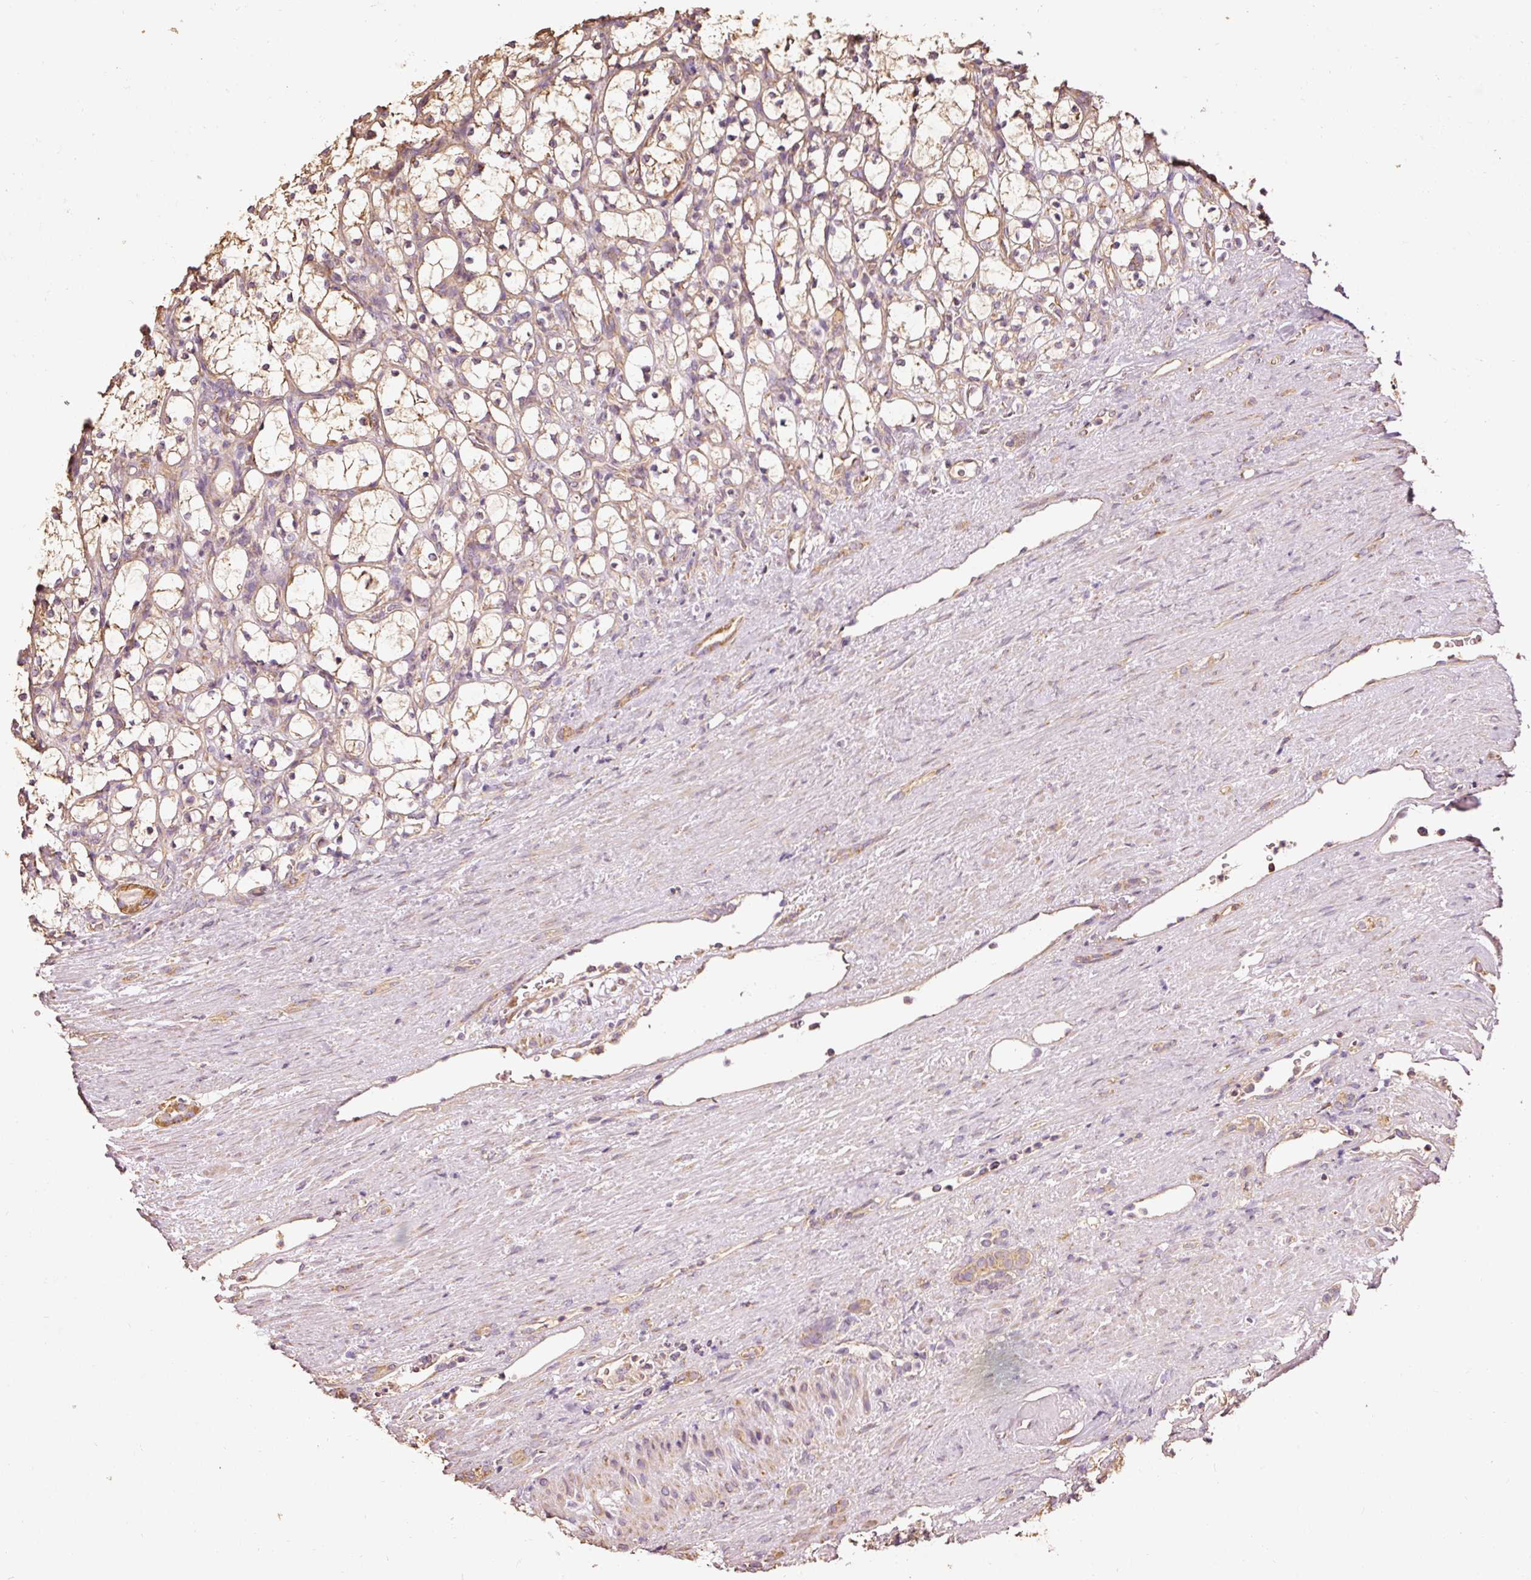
{"staining": {"intensity": "weak", "quantity": ">75%", "location": "cytoplasmic/membranous"}, "tissue": "renal cancer", "cell_type": "Tumor cells", "image_type": "cancer", "snomed": [{"axis": "morphology", "description": "Adenocarcinoma, NOS"}, {"axis": "topography", "description": "Kidney"}], "caption": "The immunohistochemical stain highlights weak cytoplasmic/membranous staining in tumor cells of renal cancer (adenocarcinoma) tissue. (IHC, brightfield microscopy, high magnification).", "gene": "EFHC1", "patient": {"sex": "female", "age": 69}}